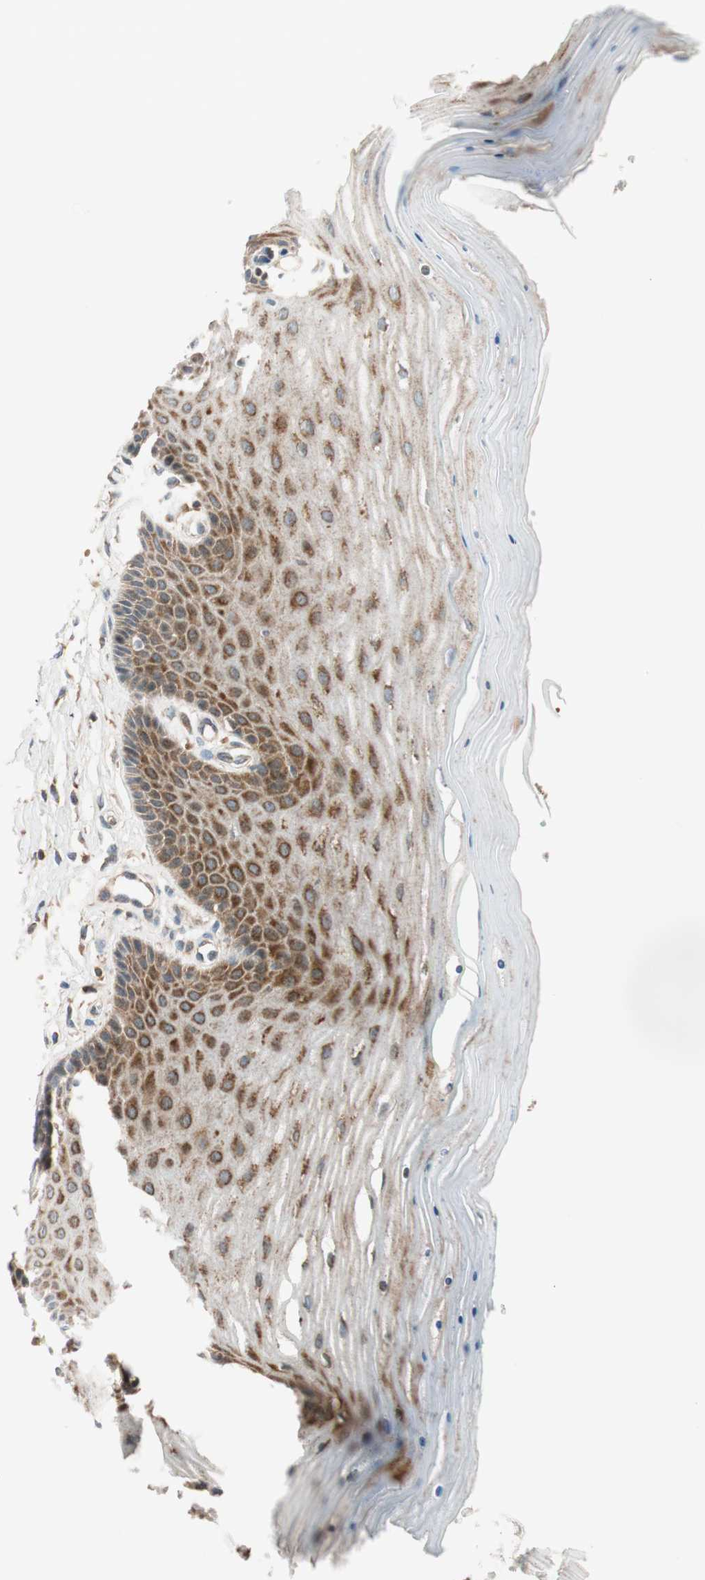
{"staining": {"intensity": "strong", "quantity": ">75%", "location": "cytoplasmic/membranous"}, "tissue": "cervix", "cell_type": "Glandular cells", "image_type": "normal", "snomed": [{"axis": "morphology", "description": "Normal tissue, NOS"}, {"axis": "topography", "description": "Cervix"}], "caption": "IHC photomicrograph of normal cervix: cervix stained using IHC exhibits high levels of strong protein expression localized specifically in the cytoplasmic/membranous of glandular cells, appearing as a cytoplasmic/membranous brown color.", "gene": "ABI1", "patient": {"sex": "female", "age": 55}}